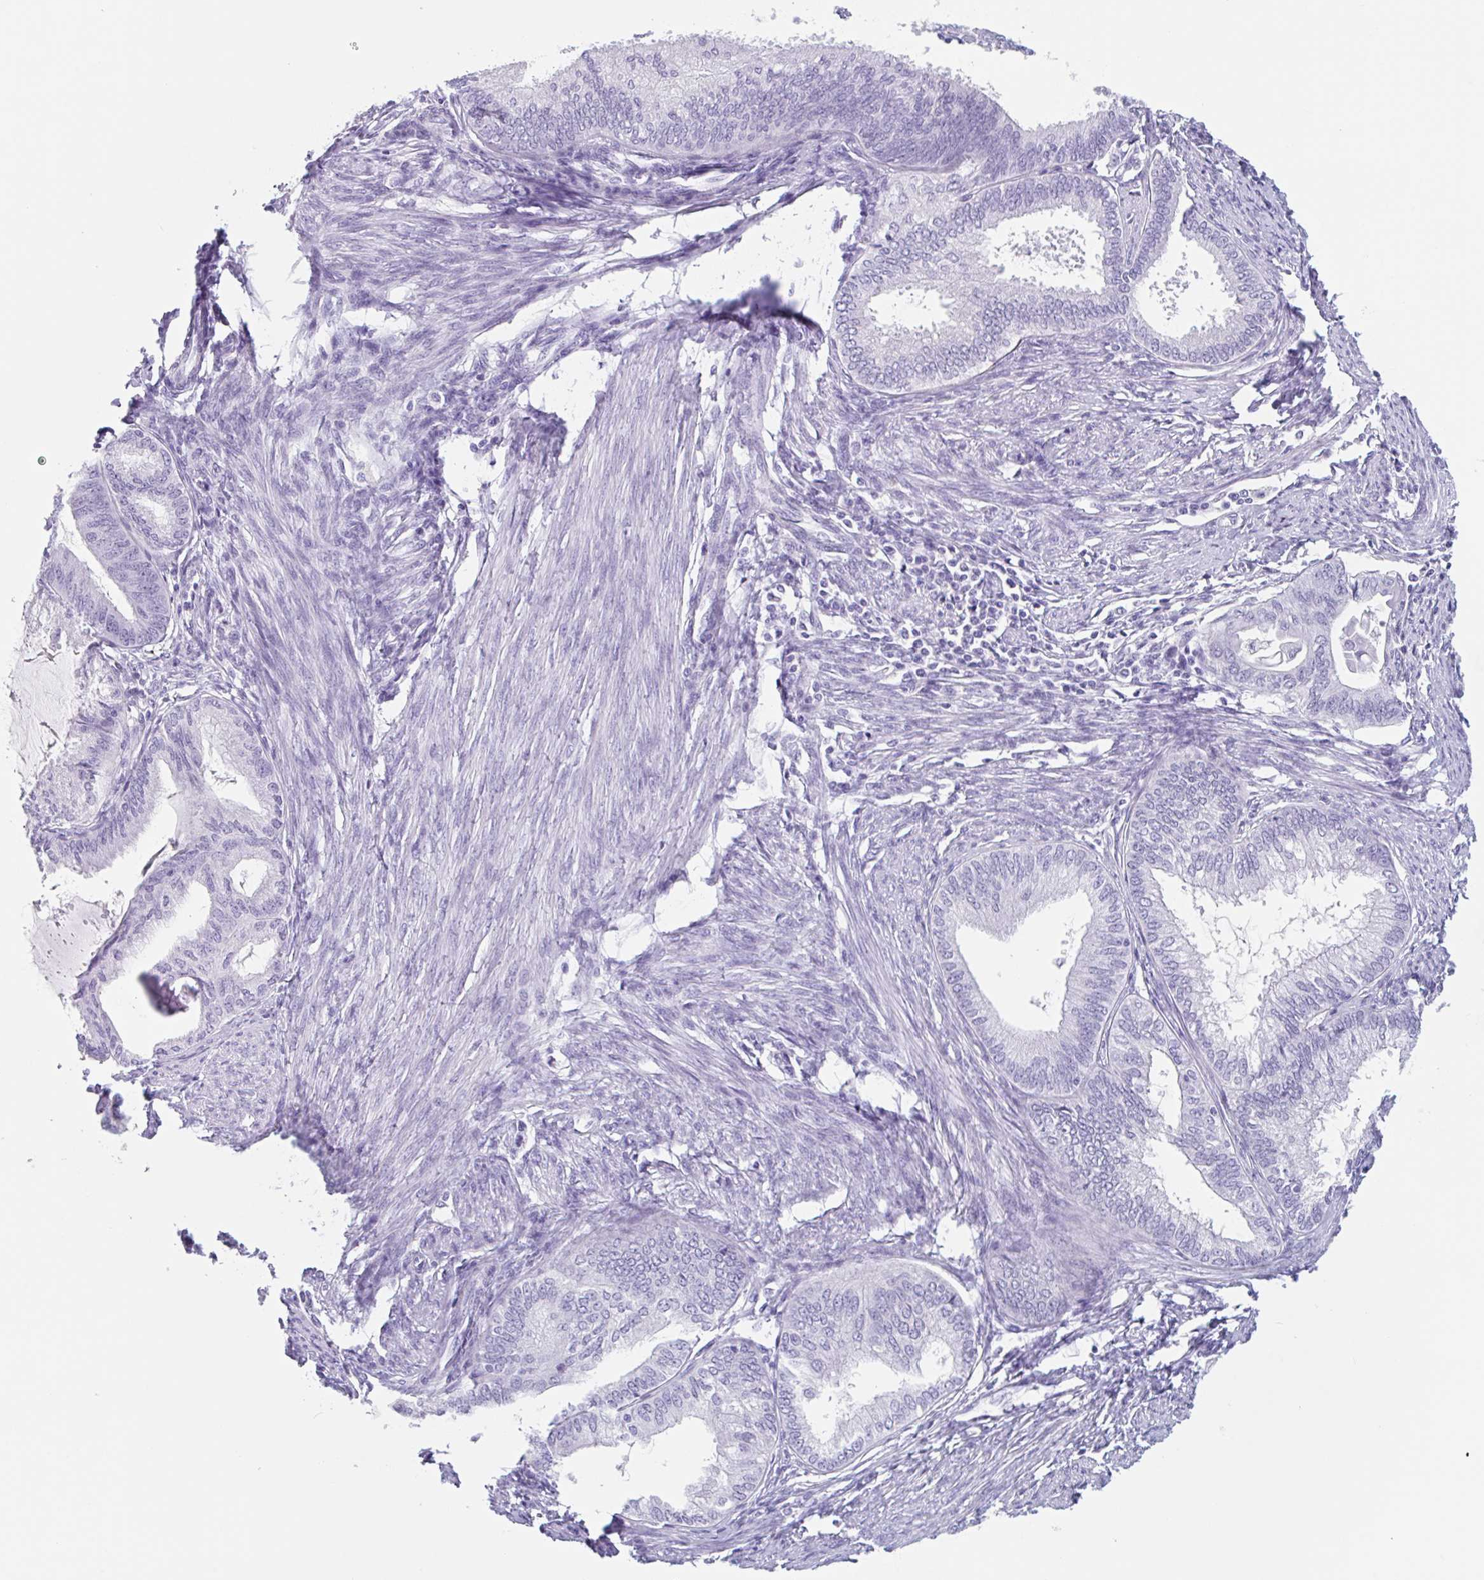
{"staining": {"intensity": "negative", "quantity": "none", "location": "none"}, "tissue": "endometrial cancer", "cell_type": "Tumor cells", "image_type": "cancer", "snomed": [{"axis": "morphology", "description": "Adenocarcinoma, NOS"}, {"axis": "topography", "description": "Endometrium"}], "caption": "The photomicrograph exhibits no significant staining in tumor cells of endometrial cancer.", "gene": "EMC4", "patient": {"sex": "female", "age": 86}}